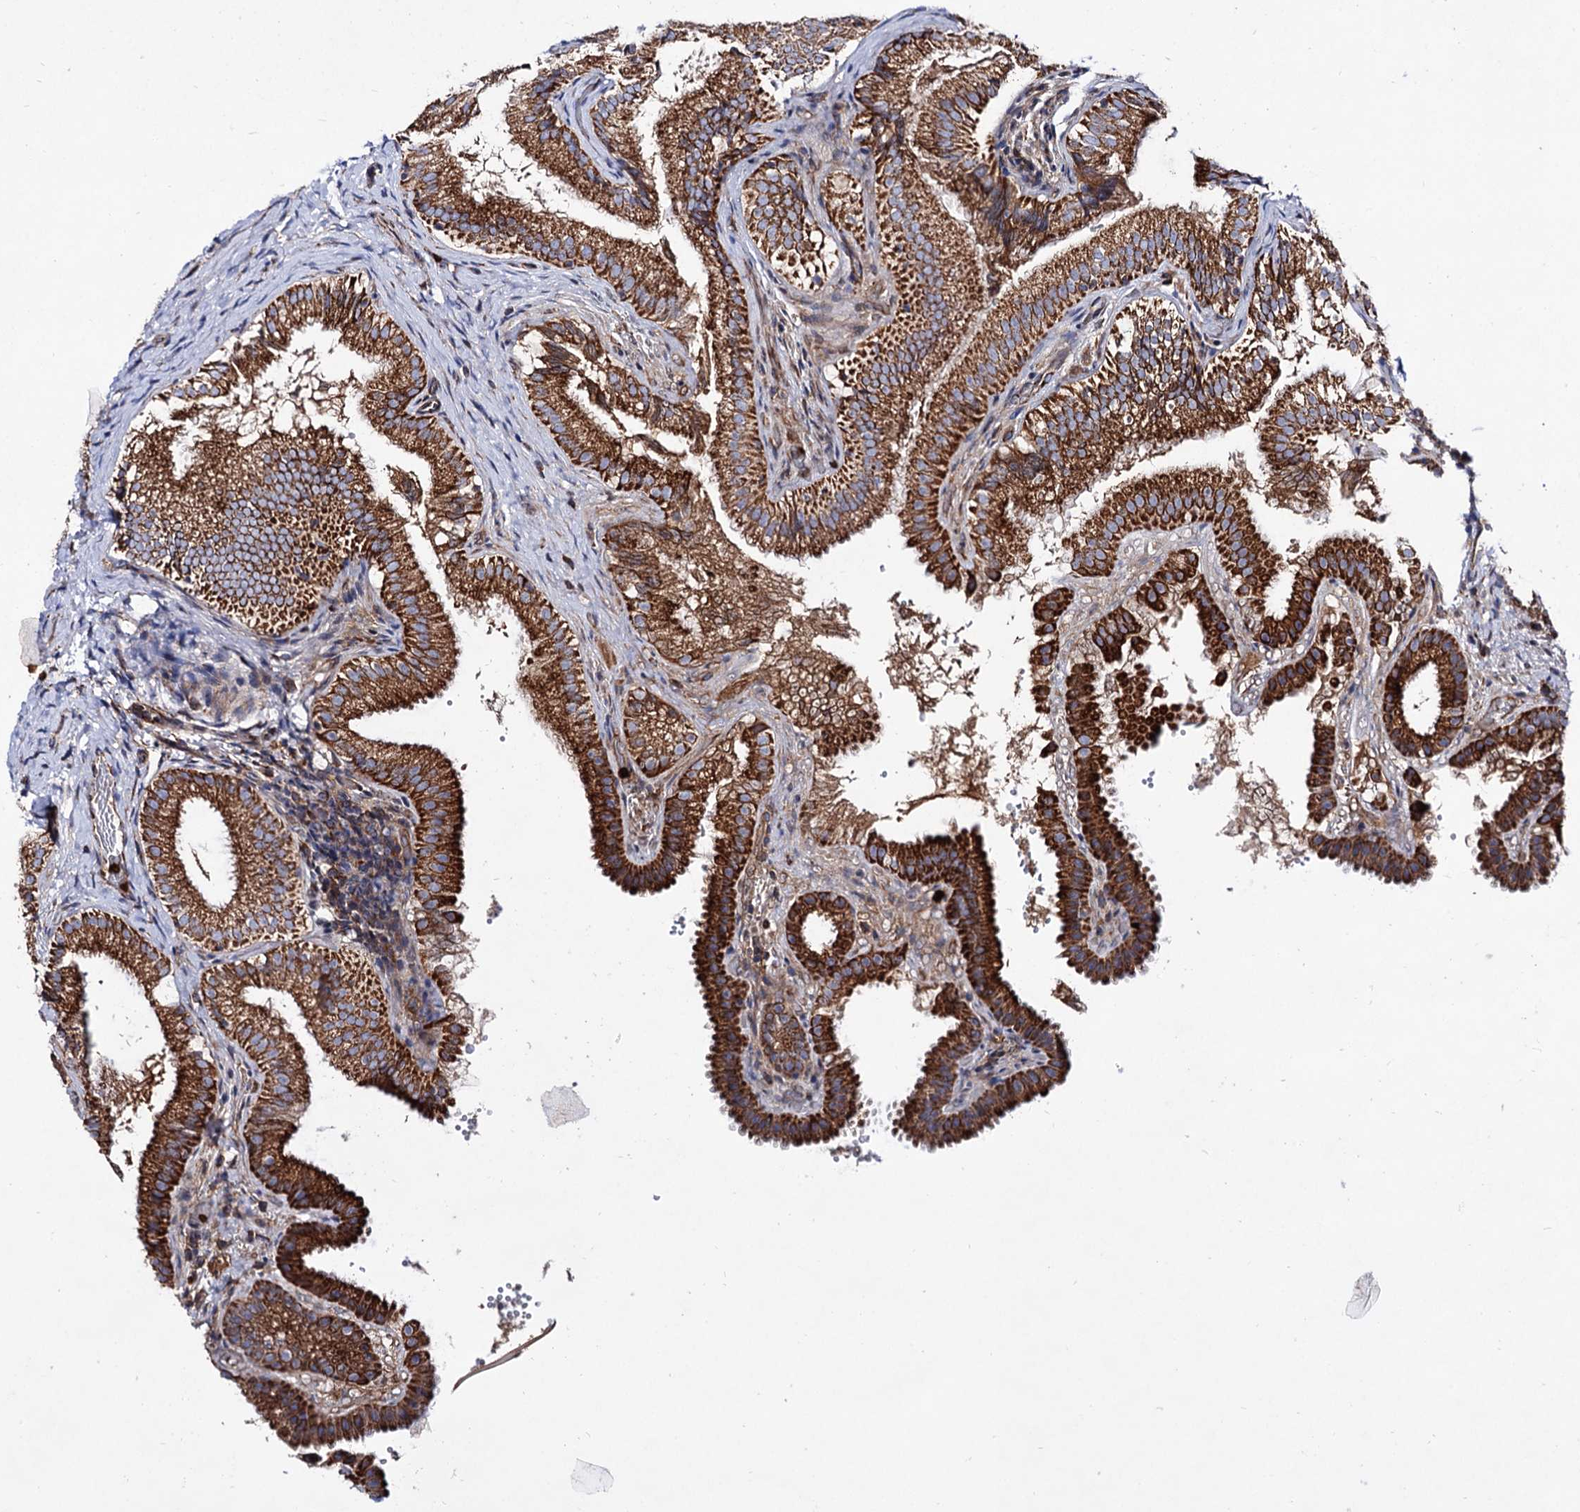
{"staining": {"intensity": "strong", "quantity": ">75%", "location": "cytoplasmic/membranous"}, "tissue": "gallbladder", "cell_type": "Glandular cells", "image_type": "normal", "snomed": [{"axis": "morphology", "description": "Normal tissue, NOS"}, {"axis": "topography", "description": "Gallbladder"}], "caption": "Glandular cells exhibit high levels of strong cytoplasmic/membranous positivity in approximately >75% of cells in normal gallbladder. Immunohistochemistry (ihc) stains the protein in brown and the nuclei are stained blue.", "gene": "ACAD9", "patient": {"sex": "female", "age": 30}}